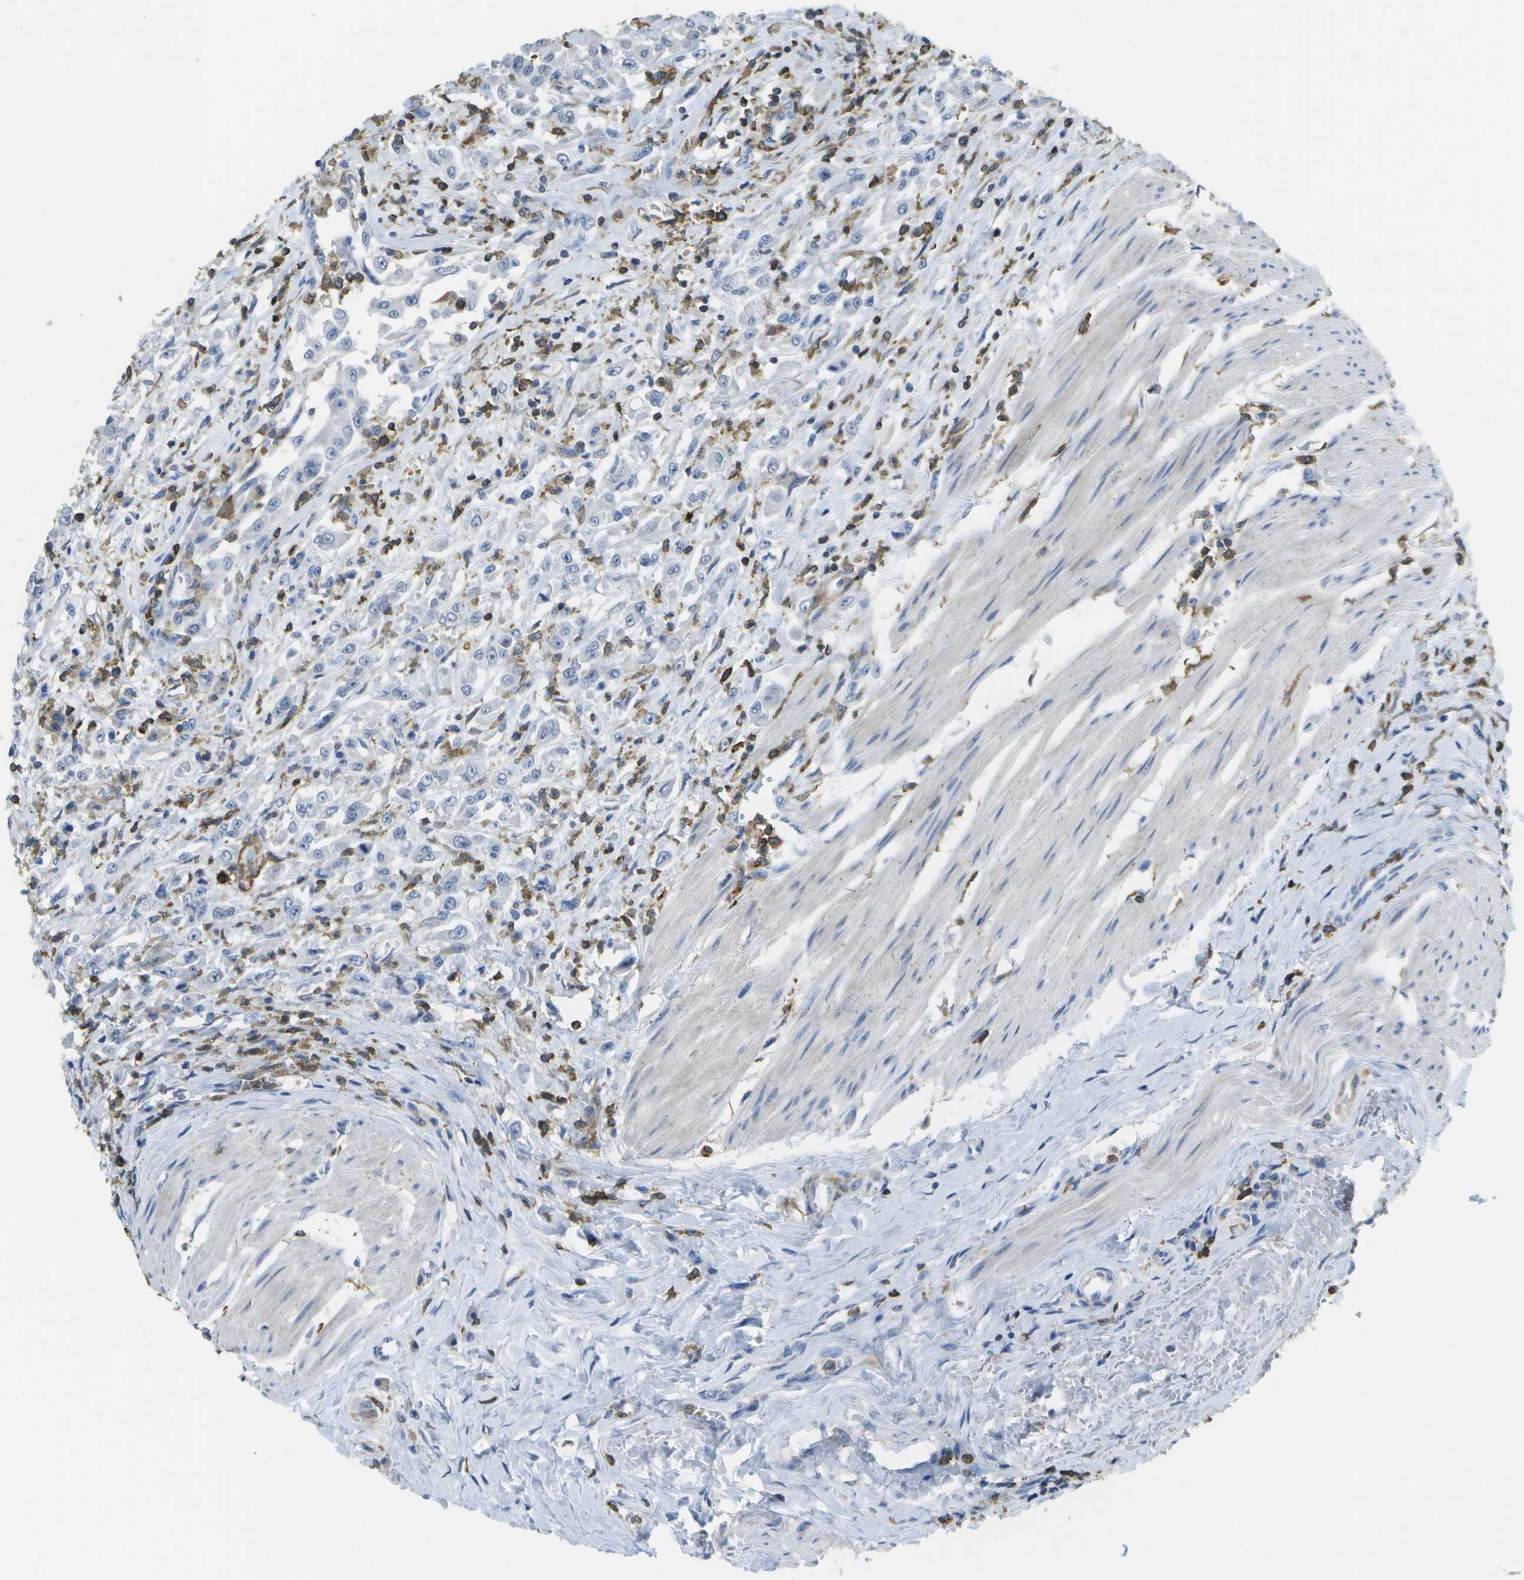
{"staining": {"intensity": "negative", "quantity": "none", "location": "none"}, "tissue": "urothelial cancer", "cell_type": "Tumor cells", "image_type": "cancer", "snomed": [{"axis": "morphology", "description": "Urothelial carcinoma, High grade"}, {"axis": "topography", "description": "Urinary bladder"}], "caption": "Human urothelial cancer stained for a protein using IHC demonstrates no staining in tumor cells.", "gene": "RCSD1", "patient": {"sex": "male", "age": 46}}